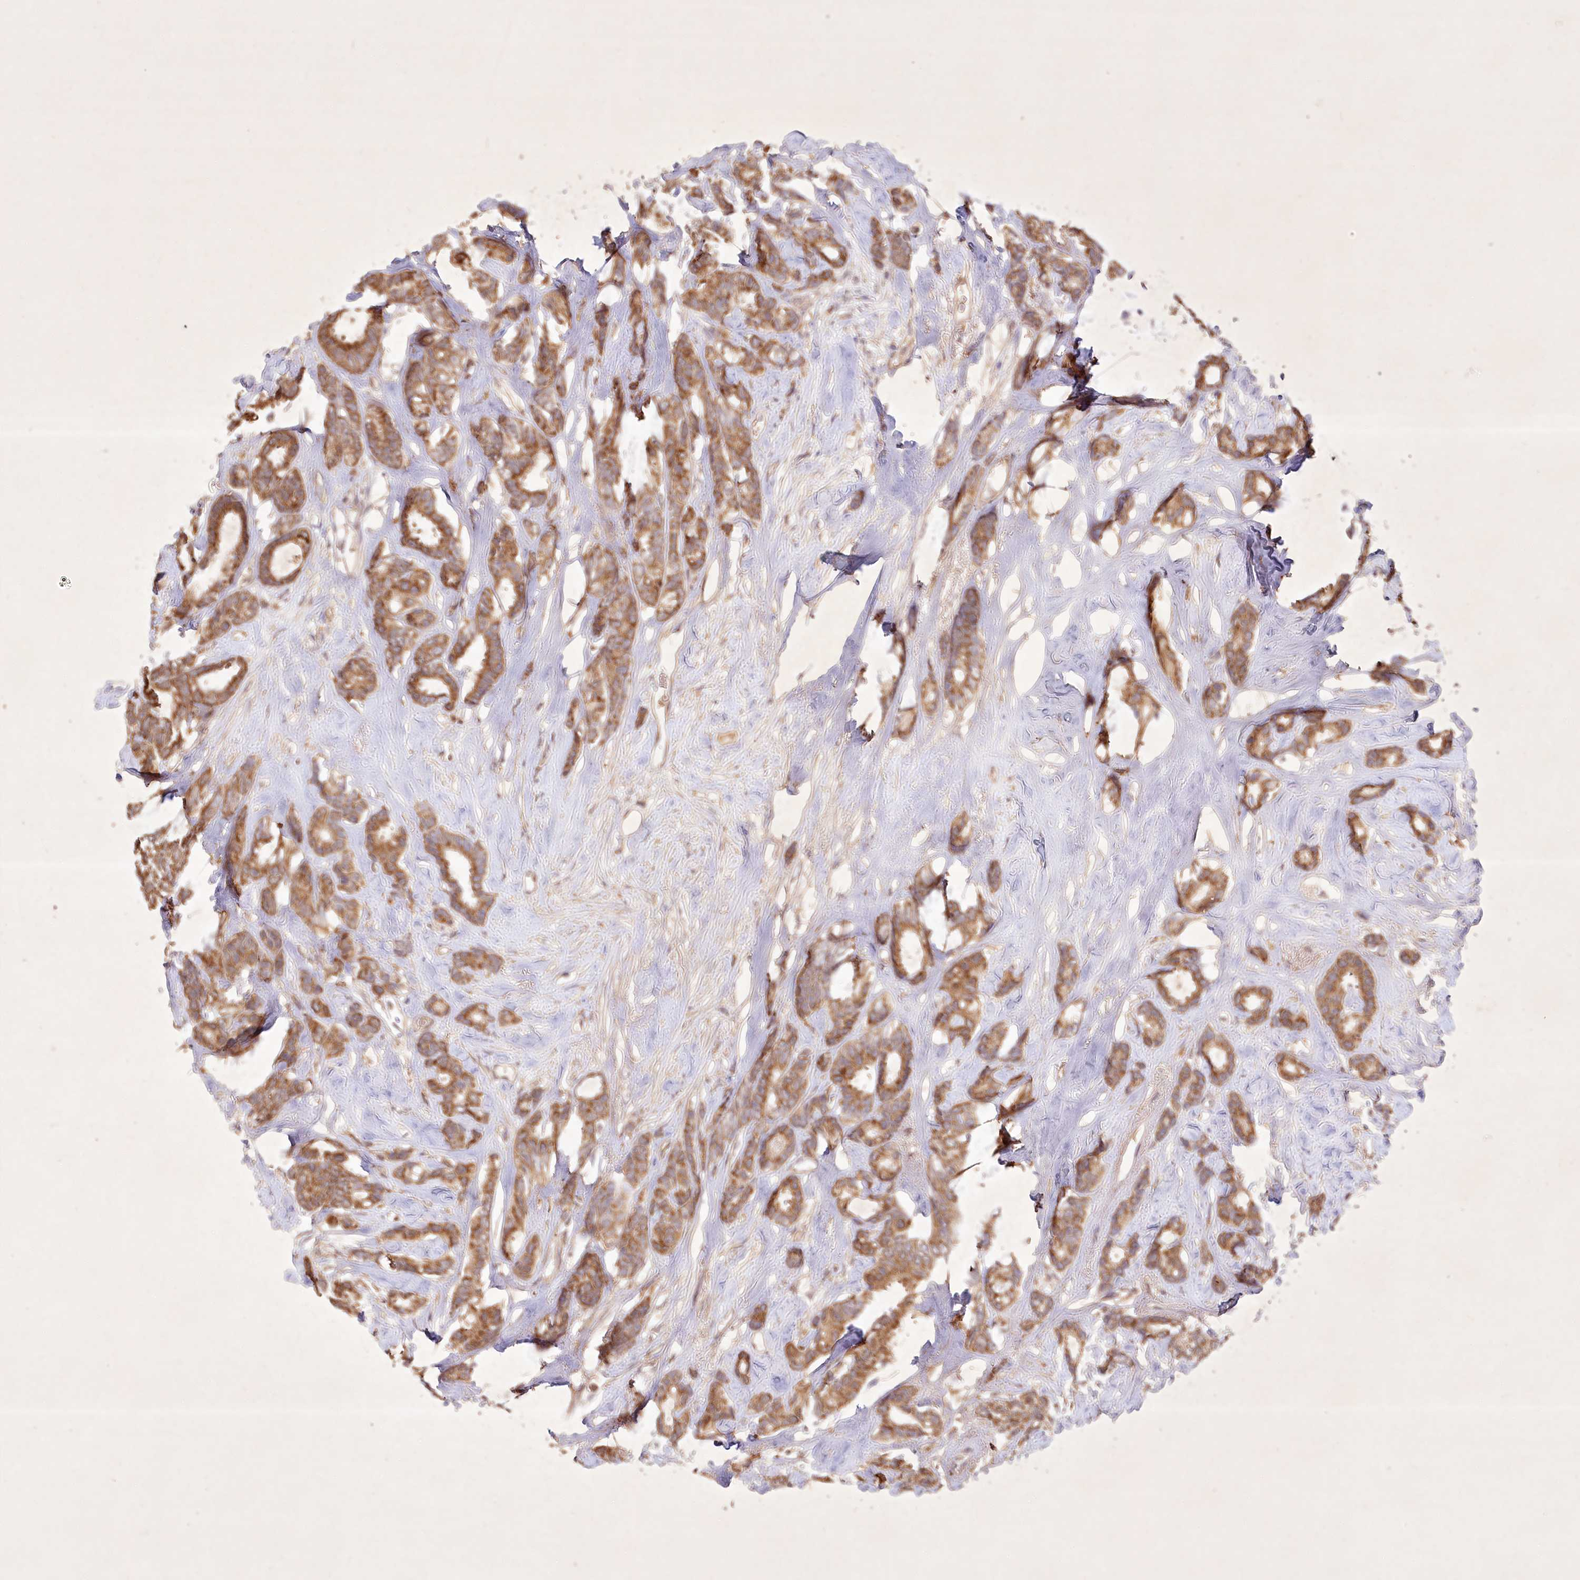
{"staining": {"intensity": "moderate", "quantity": ">75%", "location": "cytoplasmic/membranous"}, "tissue": "breast cancer", "cell_type": "Tumor cells", "image_type": "cancer", "snomed": [{"axis": "morphology", "description": "Duct carcinoma"}, {"axis": "topography", "description": "Breast"}], "caption": "Breast cancer (infiltrating ductal carcinoma) tissue exhibits moderate cytoplasmic/membranous staining in about >75% of tumor cells", "gene": "IRAK1BP1", "patient": {"sex": "female", "age": 87}}